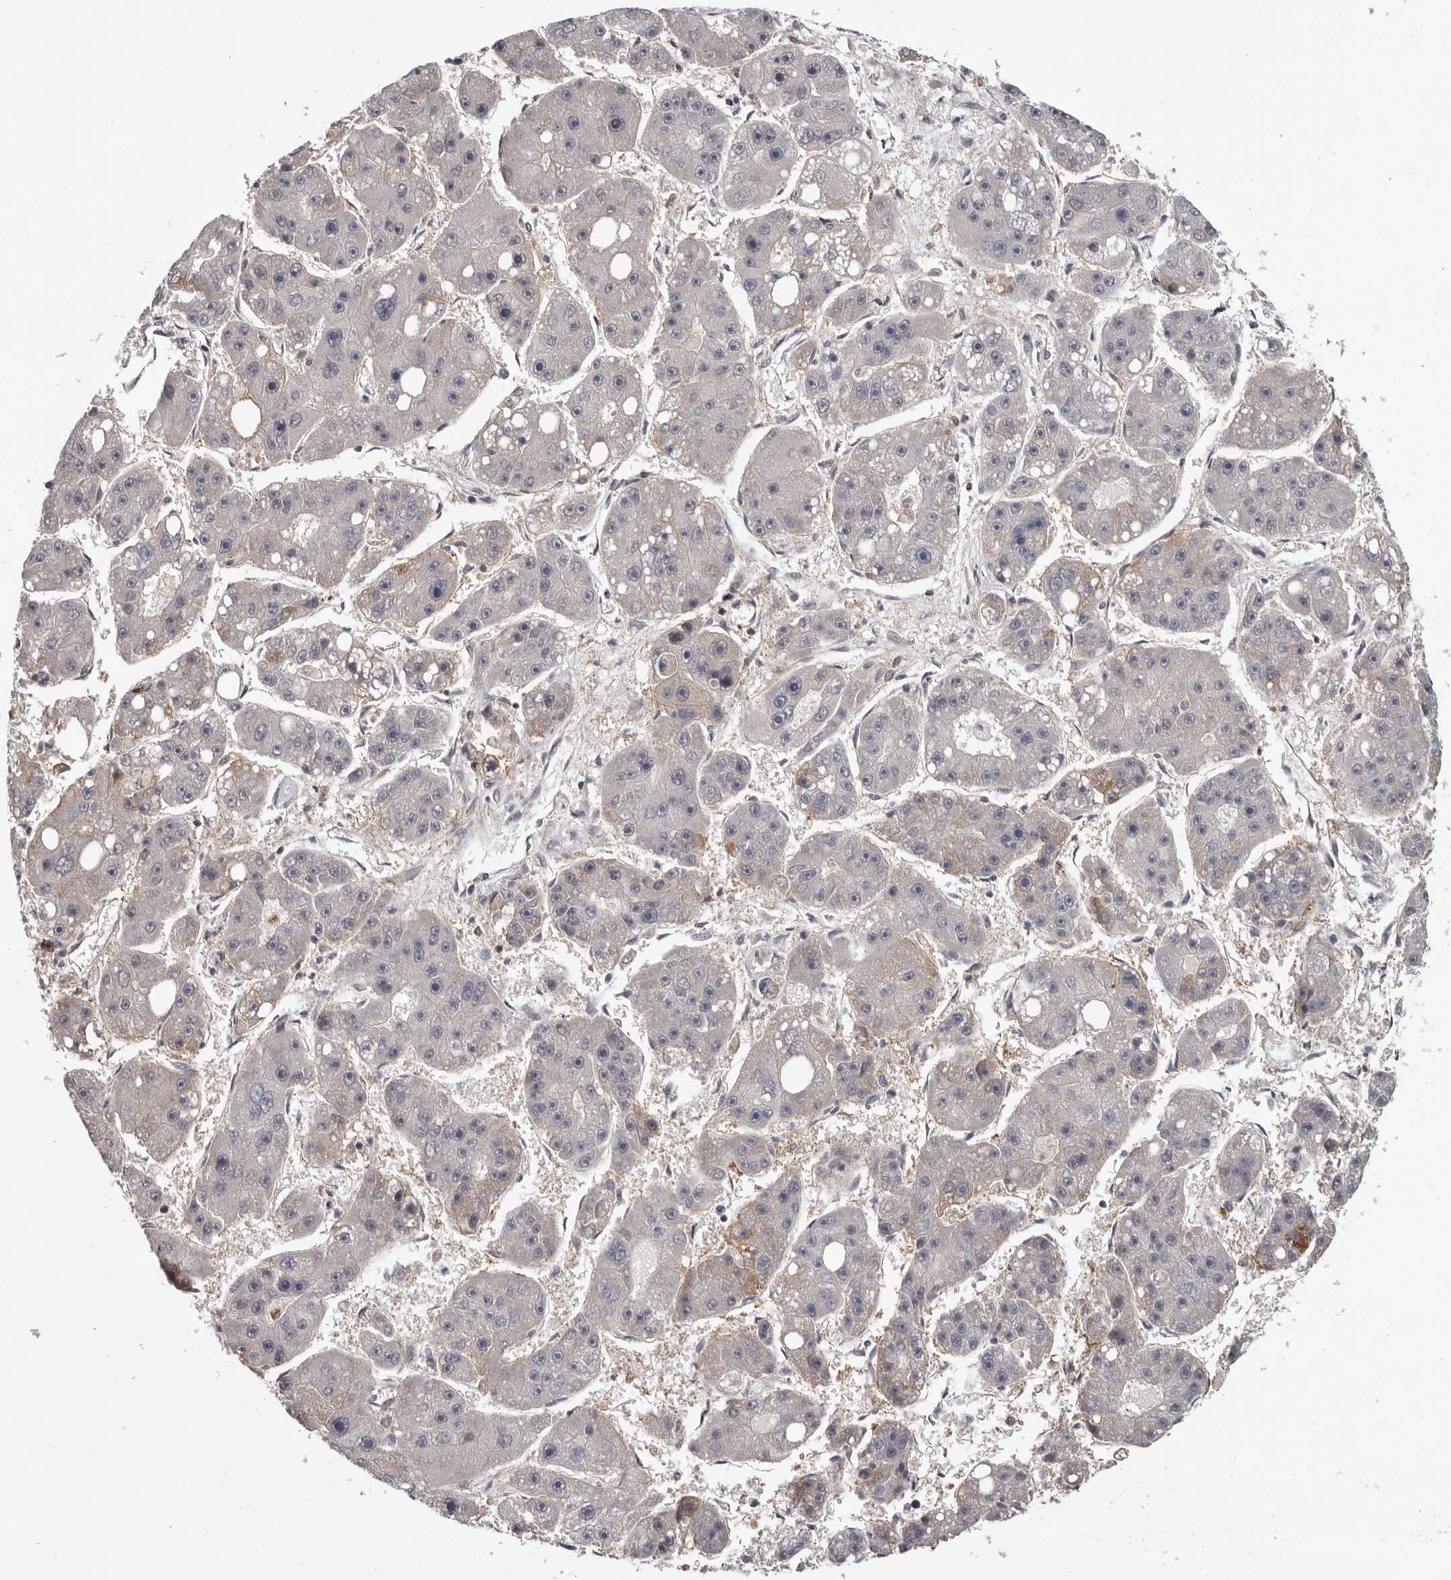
{"staining": {"intensity": "negative", "quantity": "none", "location": "none"}, "tissue": "liver cancer", "cell_type": "Tumor cells", "image_type": "cancer", "snomed": [{"axis": "morphology", "description": "Carcinoma, Hepatocellular, NOS"}, {"axis": "topography", "description": "Liver"}], "caption": "A high-resolution photomicrograph shows immunohistochemistry (IHC) staining of liver hepatocellular carcinoma, which shows no significant positivity in tumor cells. The staining is performed using DAB (3,3'-diaminobenzidine) brown chromogen with nuclei counter-stained in using hematoxylin.", "gene": "MOGAT2", "patient": {"sex": "female", "age": 61}}